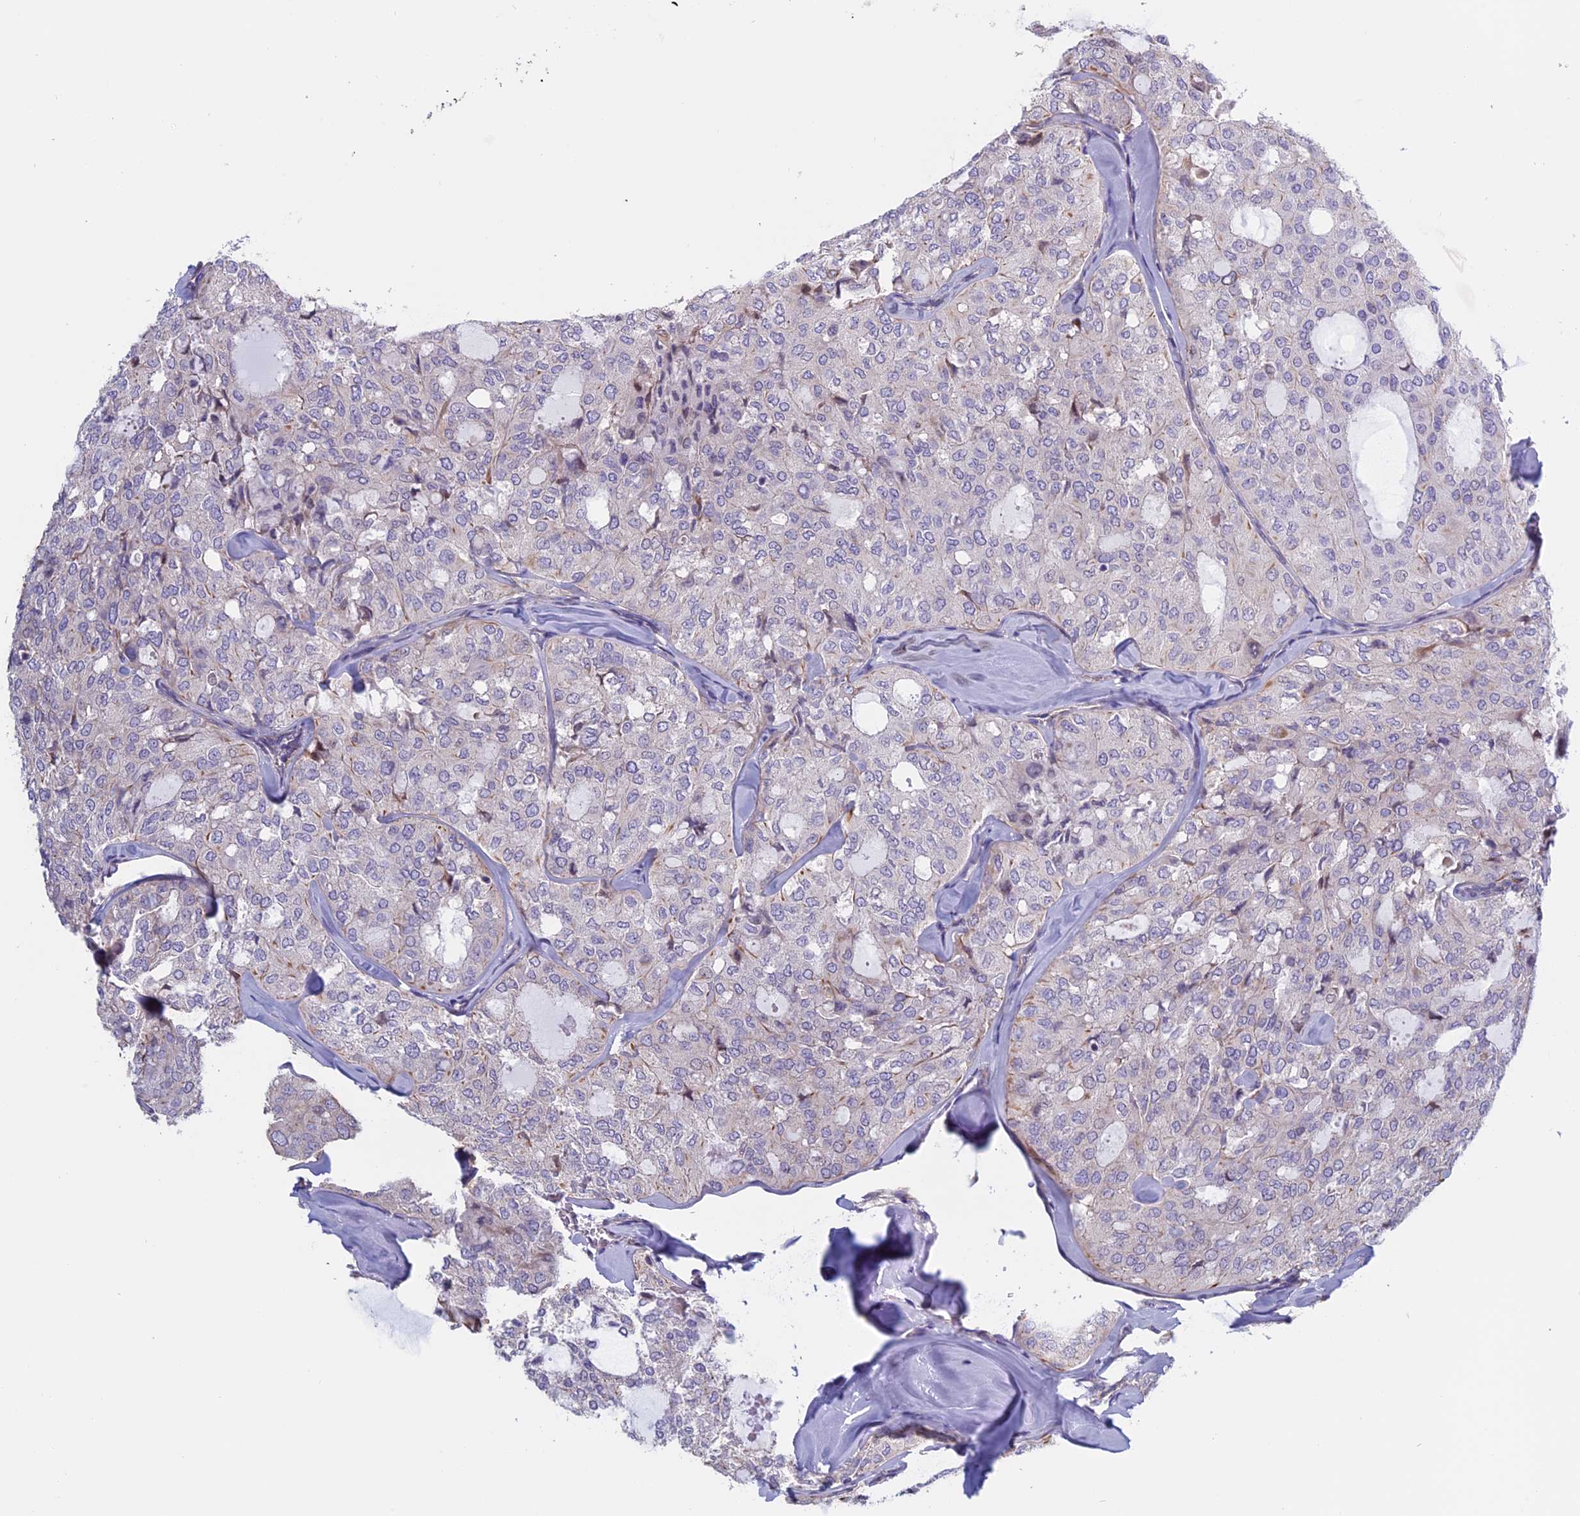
{"staining": {"intensity": "negative", "quantity": "none", "location": "none"}, "tissue": "thyroid cancer", "cell_type": "Tumor cells", "image_type": "cancer", "snomed": [{"axis": "morphology", "description": "Follicular adenoma carcinoma, NOS"}, {"axis": "topography", "description": "Thyroid gland"}], "caption": "Tumor cells show no significant expression in thyroid cancer (follicular adenoma carcinoma).", "gene": "BCL2L10", "patient": {"sex": "male", "age": 75}}